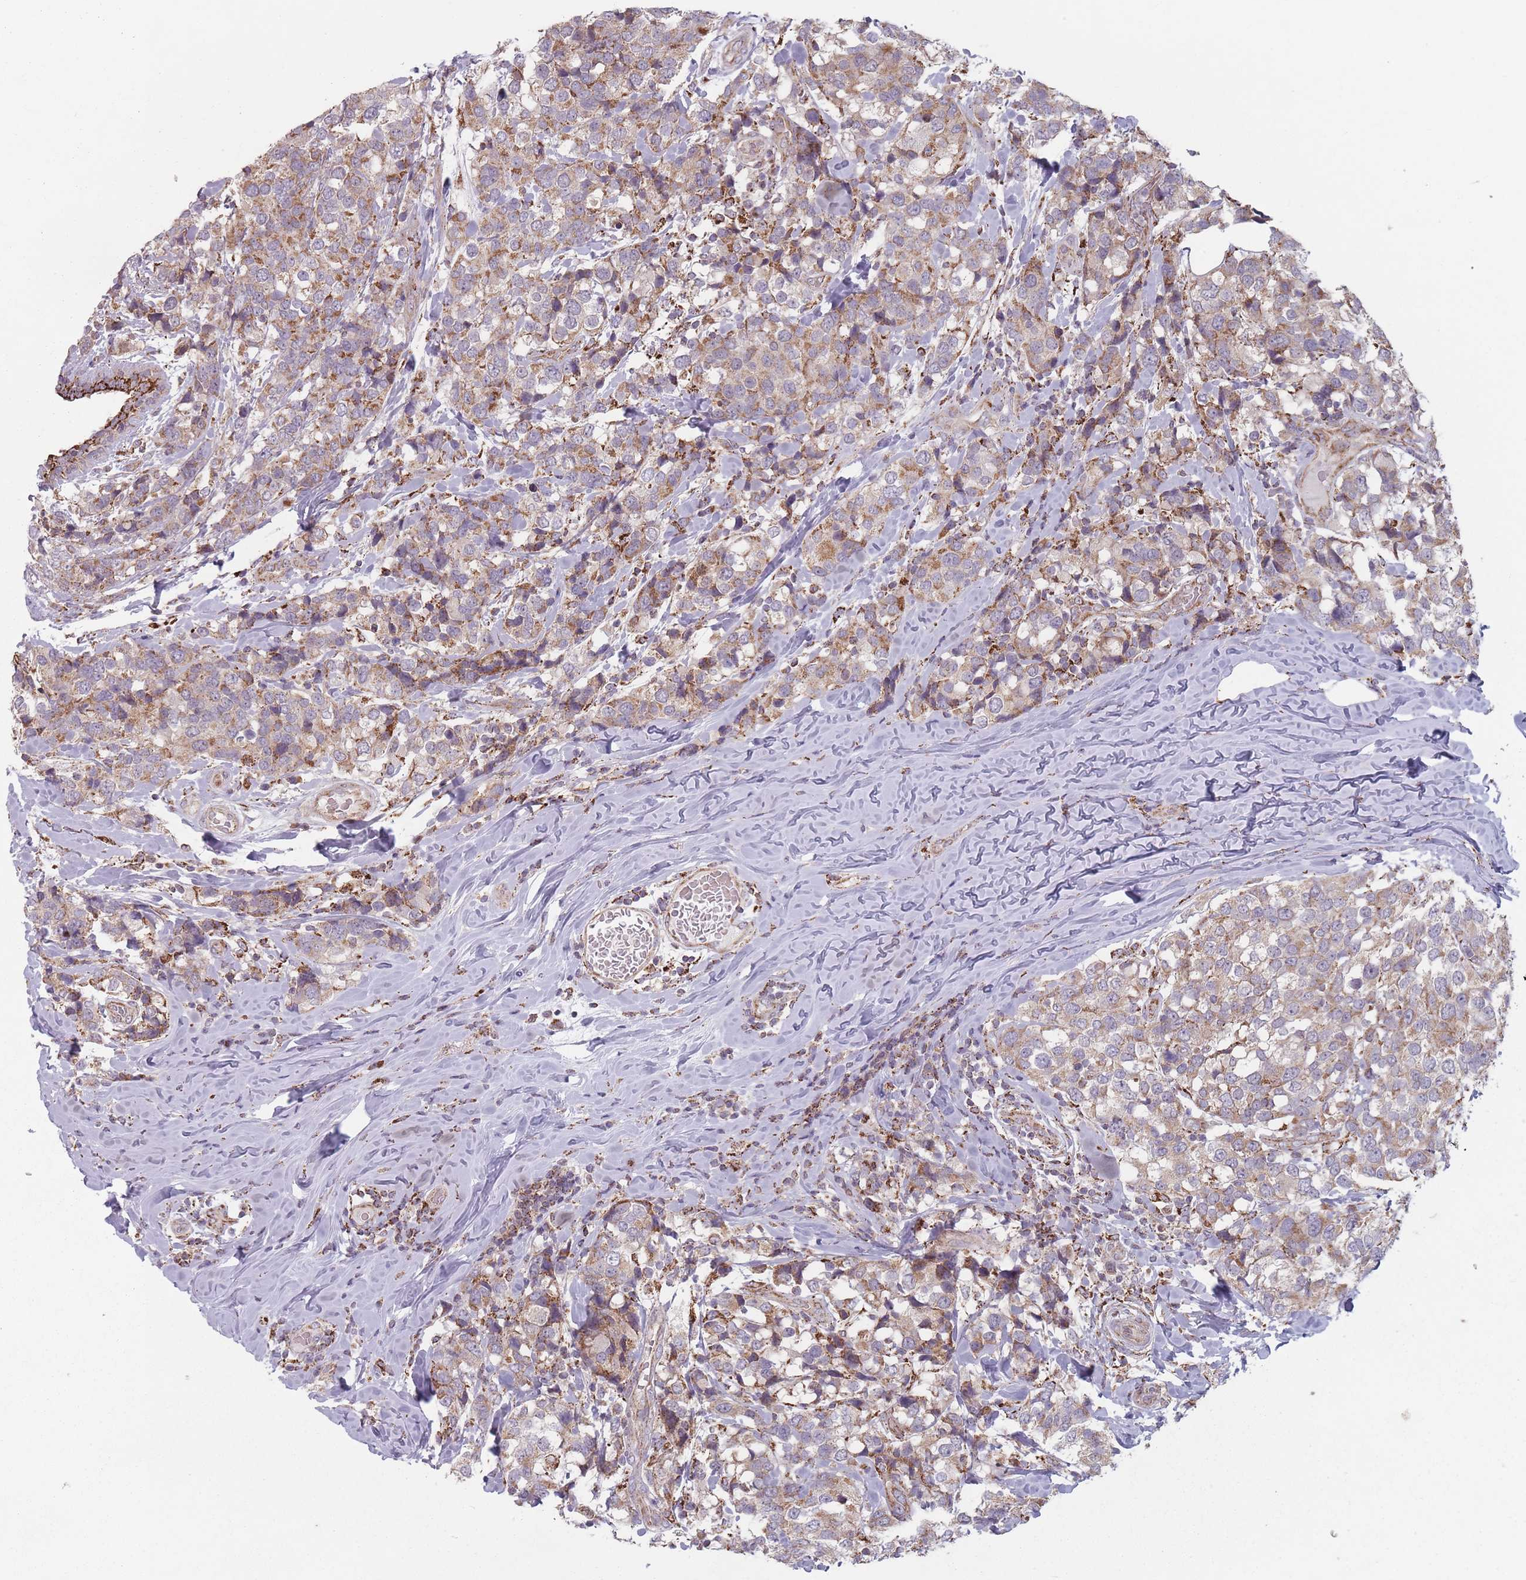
{"staining": {"intensity": "moderate", "quantity": ">75%", "location": "cytoplasmic/membranous"}, "tissue": "breast cancer", "cell_type": "Tumor cells", "image_type": "cancer", "snomed": [{"axis": "morphology", "description": "Lobular carcinoma"}, {"axis": "topography", "description": "Breast"}], "caption": "Breast cancer stained with DAB IHC reveals medium levels of moderate cytoplasmic/membranous staining in about >75% of tumor cells. (DAB (3,3'-diaminobenzidine) IHC, brown staining for protein, blue staining for nuclei).", "gene": "OR10Q1", "patient": {"sex": "female", "age": 59}}